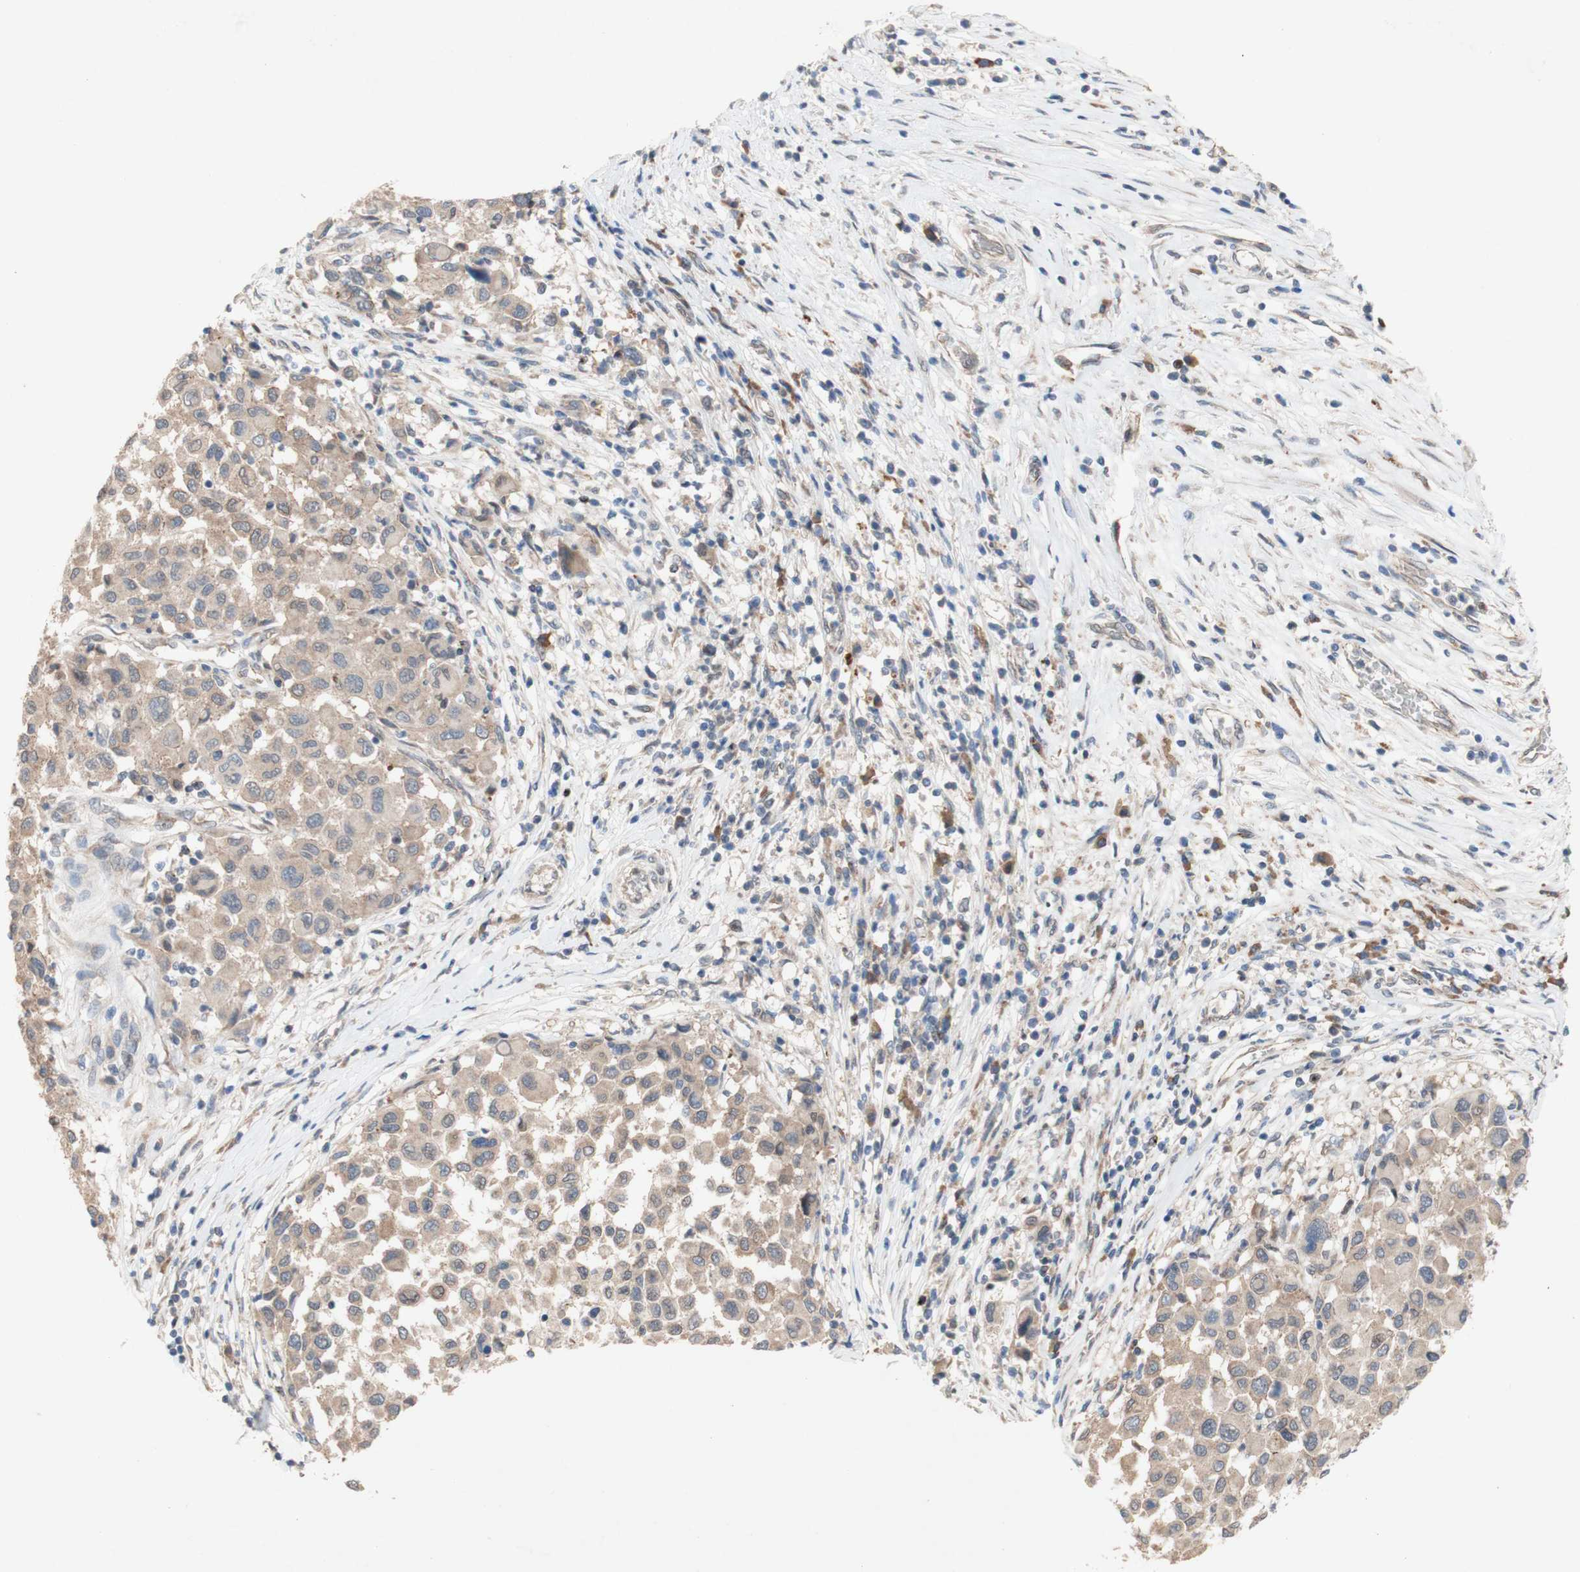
{"staining": {"intensity": "moderate", "quantity": ">75%", "location": "cytoplasmic/membranous,nuclear"}, "tissue": "melanoma", "cell_type": "Tumor cells", "image_type": "cancer", "snomed": [{"axis": "morphology", "description": "Malignant melanoma, Metastatic site"}, {"axis": "topography", "description": "Lymph node"}], "caption": "This photomicrograph demonstrates immunohistochemistry (IHC) staining of human melanoma, with medium moderate cytoplasmic/membranous and nuclear positivity in approximately >75% of tumor cells.", "gene": "PDGFB", "patient": {"sex": "male", "age": 61}}